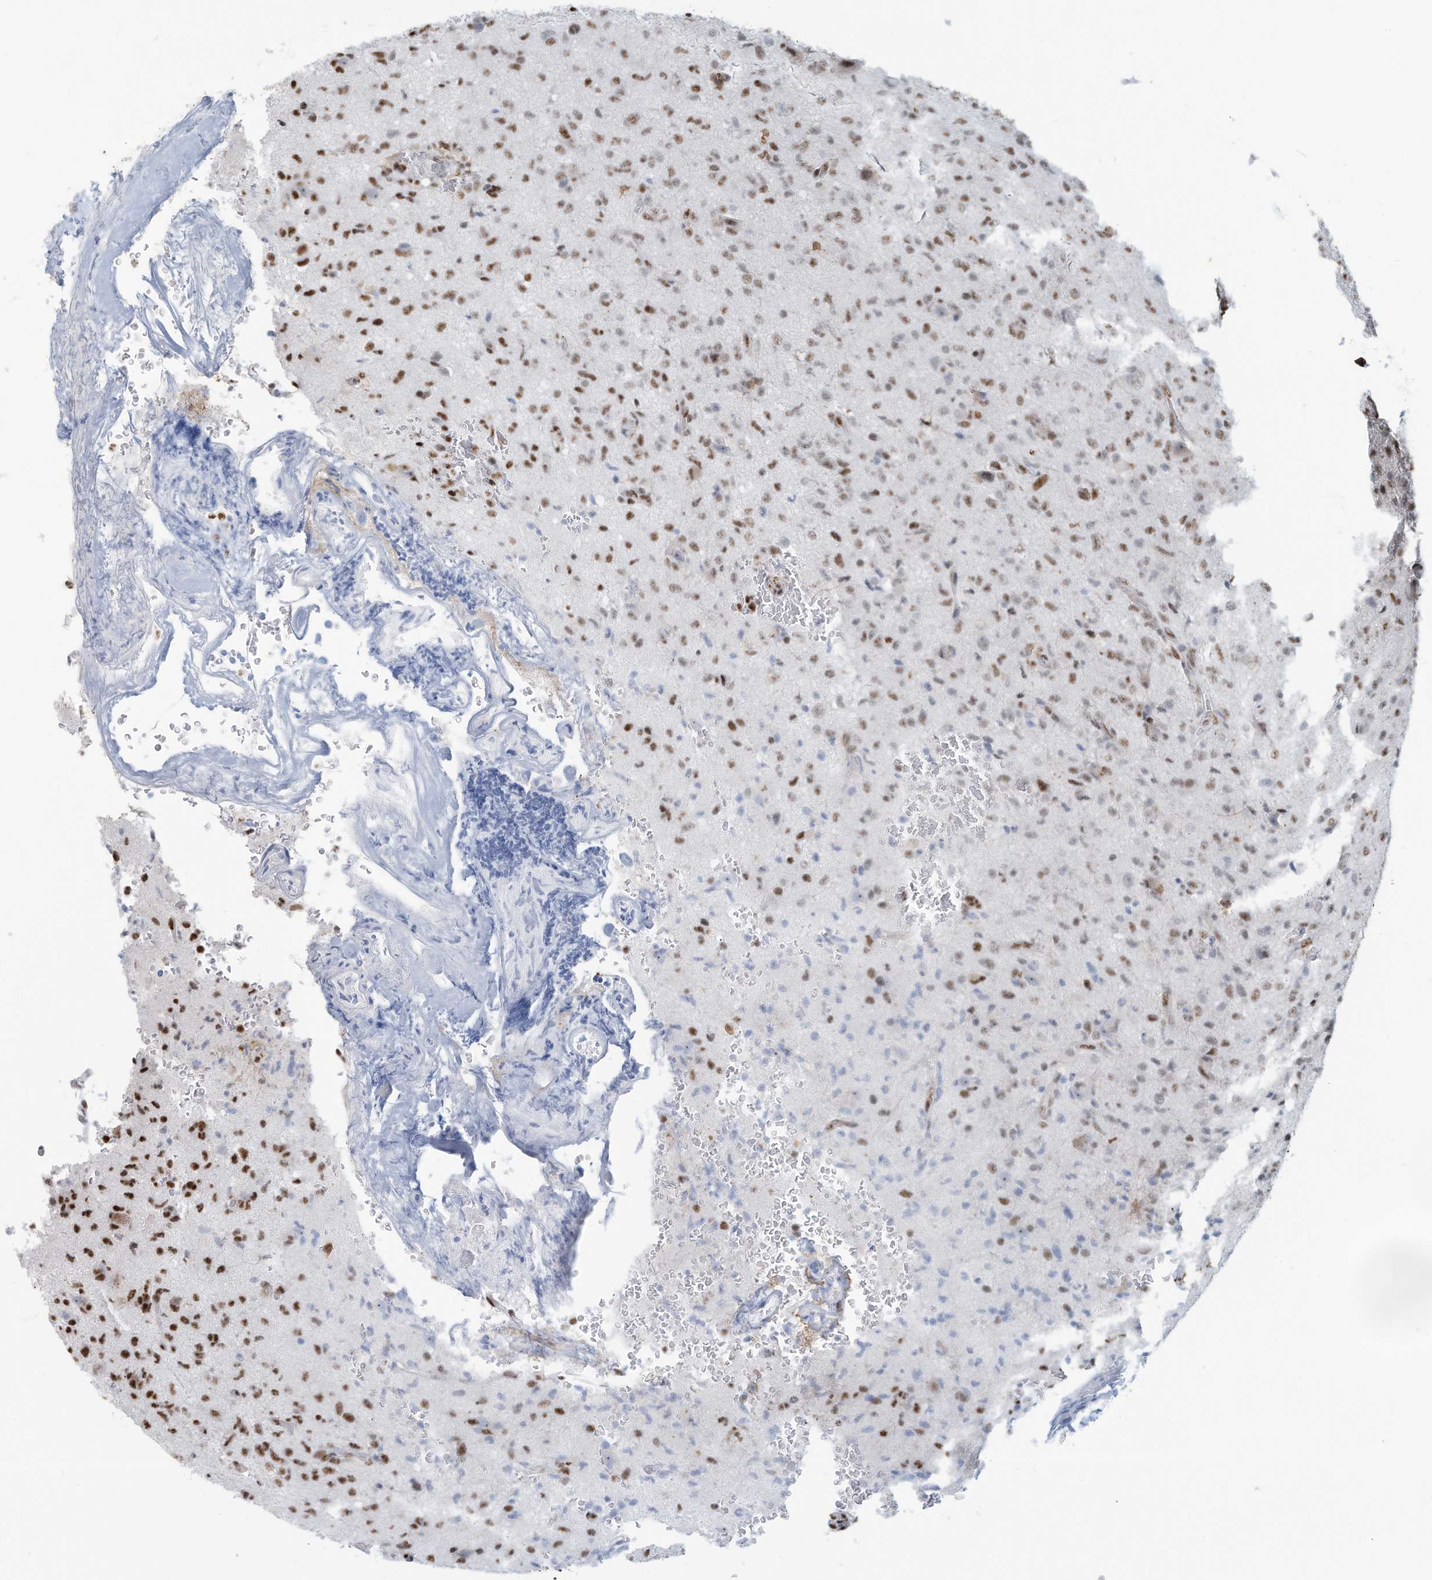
{"staining": {"intensity": "moderate", "quantity": "25%-75%", "location": "nuclear"}, "tissue": "glioma", "cell_type": "Tumor cells", "image_type": "cancer", "snomed": [{"axis": "morphology", "description": "Glioma, malignant, High grade"}, {"axis": "topography", "description": "Brain"}], "caption": "Malignant high-grade glioma stained with a protein marker reveals moderate staining in tumor cells.", "gene": "SARNP", "patient": {"sex": "female", "age": 57}}